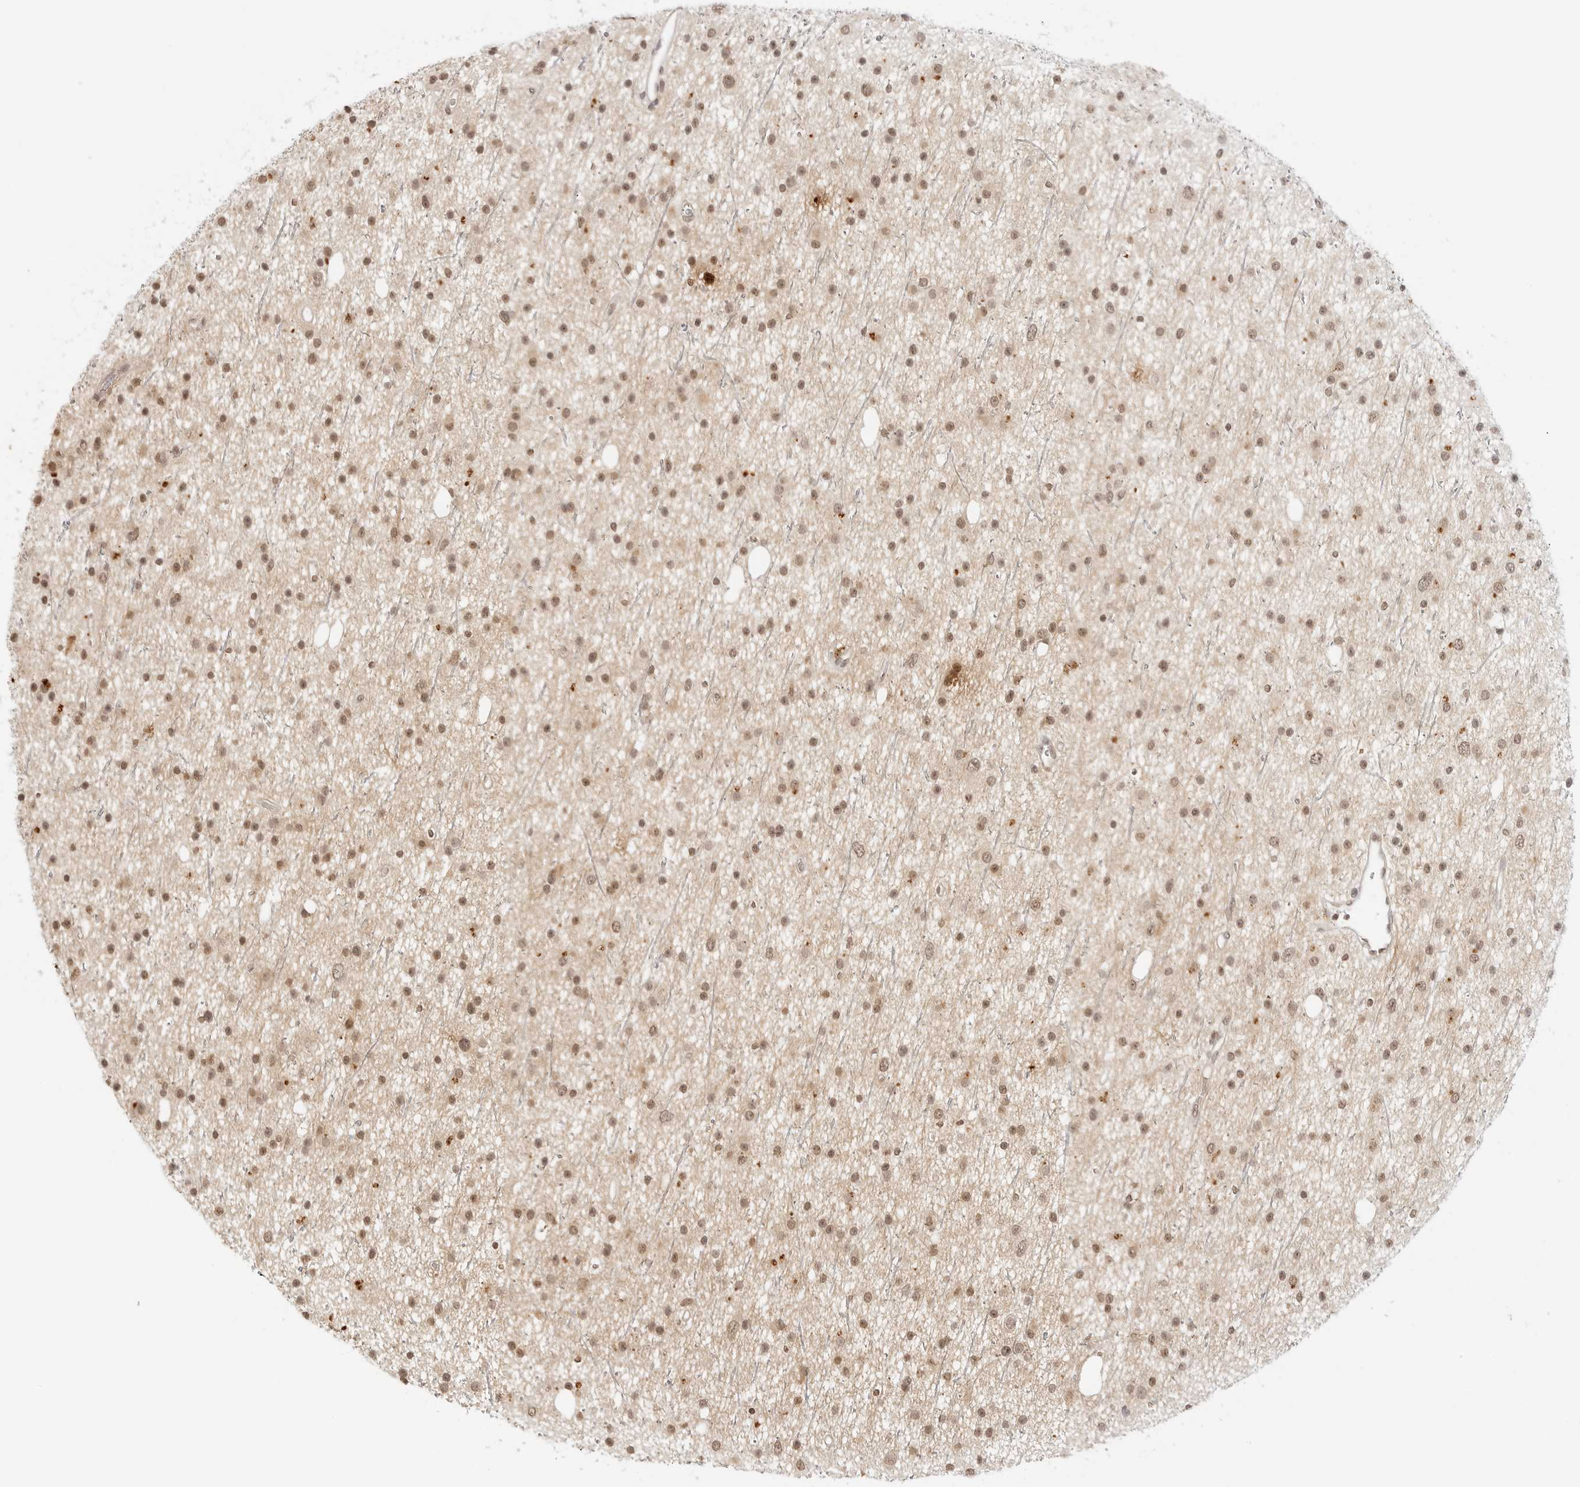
{"staining": {"intensity": "moderate", "quantity": ">75%", "location": "nuclear"}, "tissue": "glioma", "cell_type": "Tumor cells", "image_type": "cancer", "snomed": [{"axis": "morphology", "description": "Glioma, malignant, Low grade"}, {"axis": "topography", "description": "Cerebral cortex"}], "caption": "The photomicrograph displays staining of glioma, revealing moderate nuclear protein staining (brown color) within tumor cells.", "gene": "GPR34", "patient": {"sex": "female", "age": 39}}